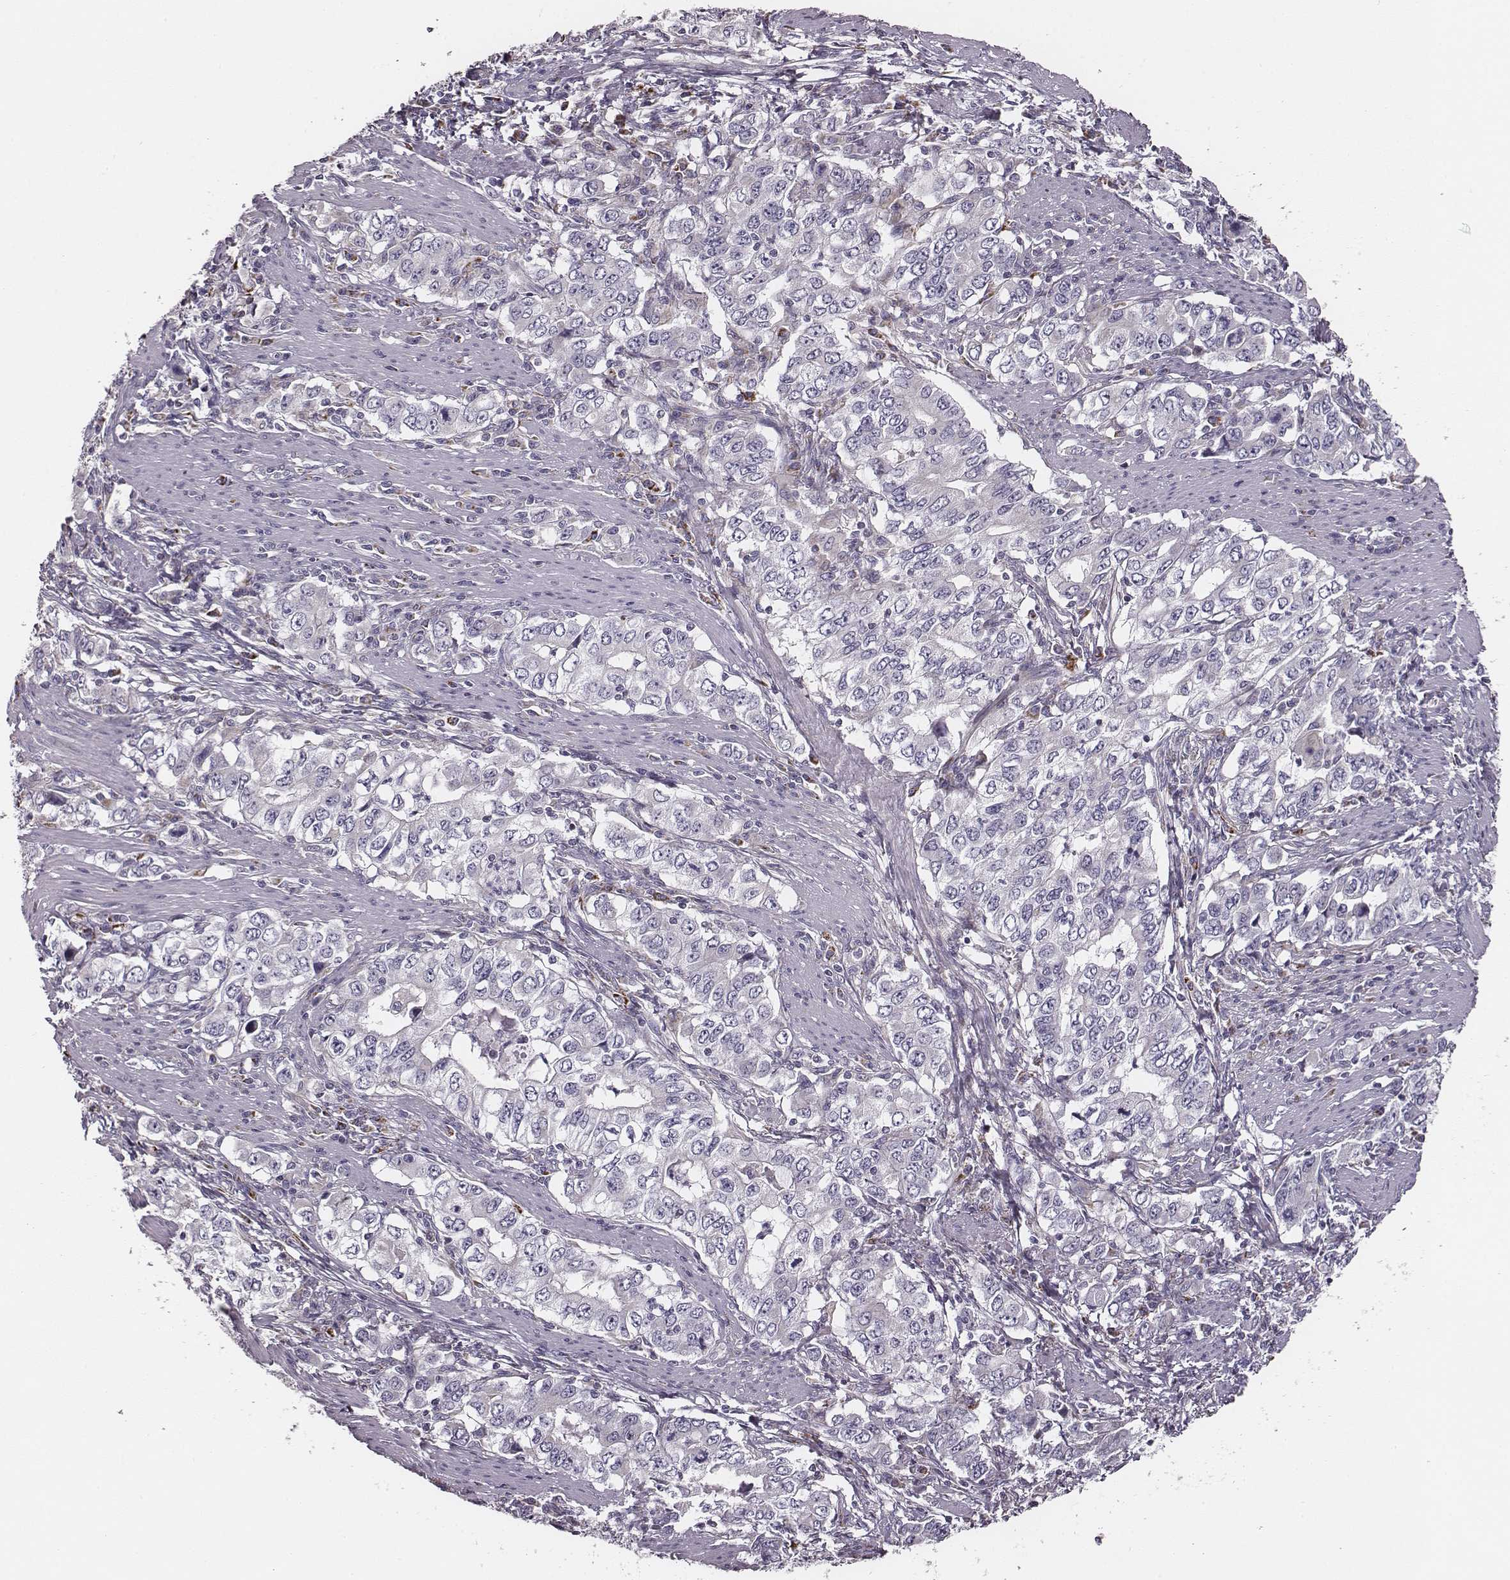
{"staining": {"intensity": "negative", "quantity": "none", "location": "none"}, "tissue": "stomach cancer", "cell_type": "Tumor cells", "image_type": "cancer", "snomed": [{"axis": "morphology", "description": "Adenocarcinoma, NOS"}, {"axis": "topography", "description": "Stomach, lower"}], "caption": "Immunohistochemistry (IHC) micrograph of stomach adenocarcinoma stained for a protein (brown), which exhibits no positivity in tumor cells.", "gene": "UBL4B", "patient": {"sex": "female", "age": 72}}